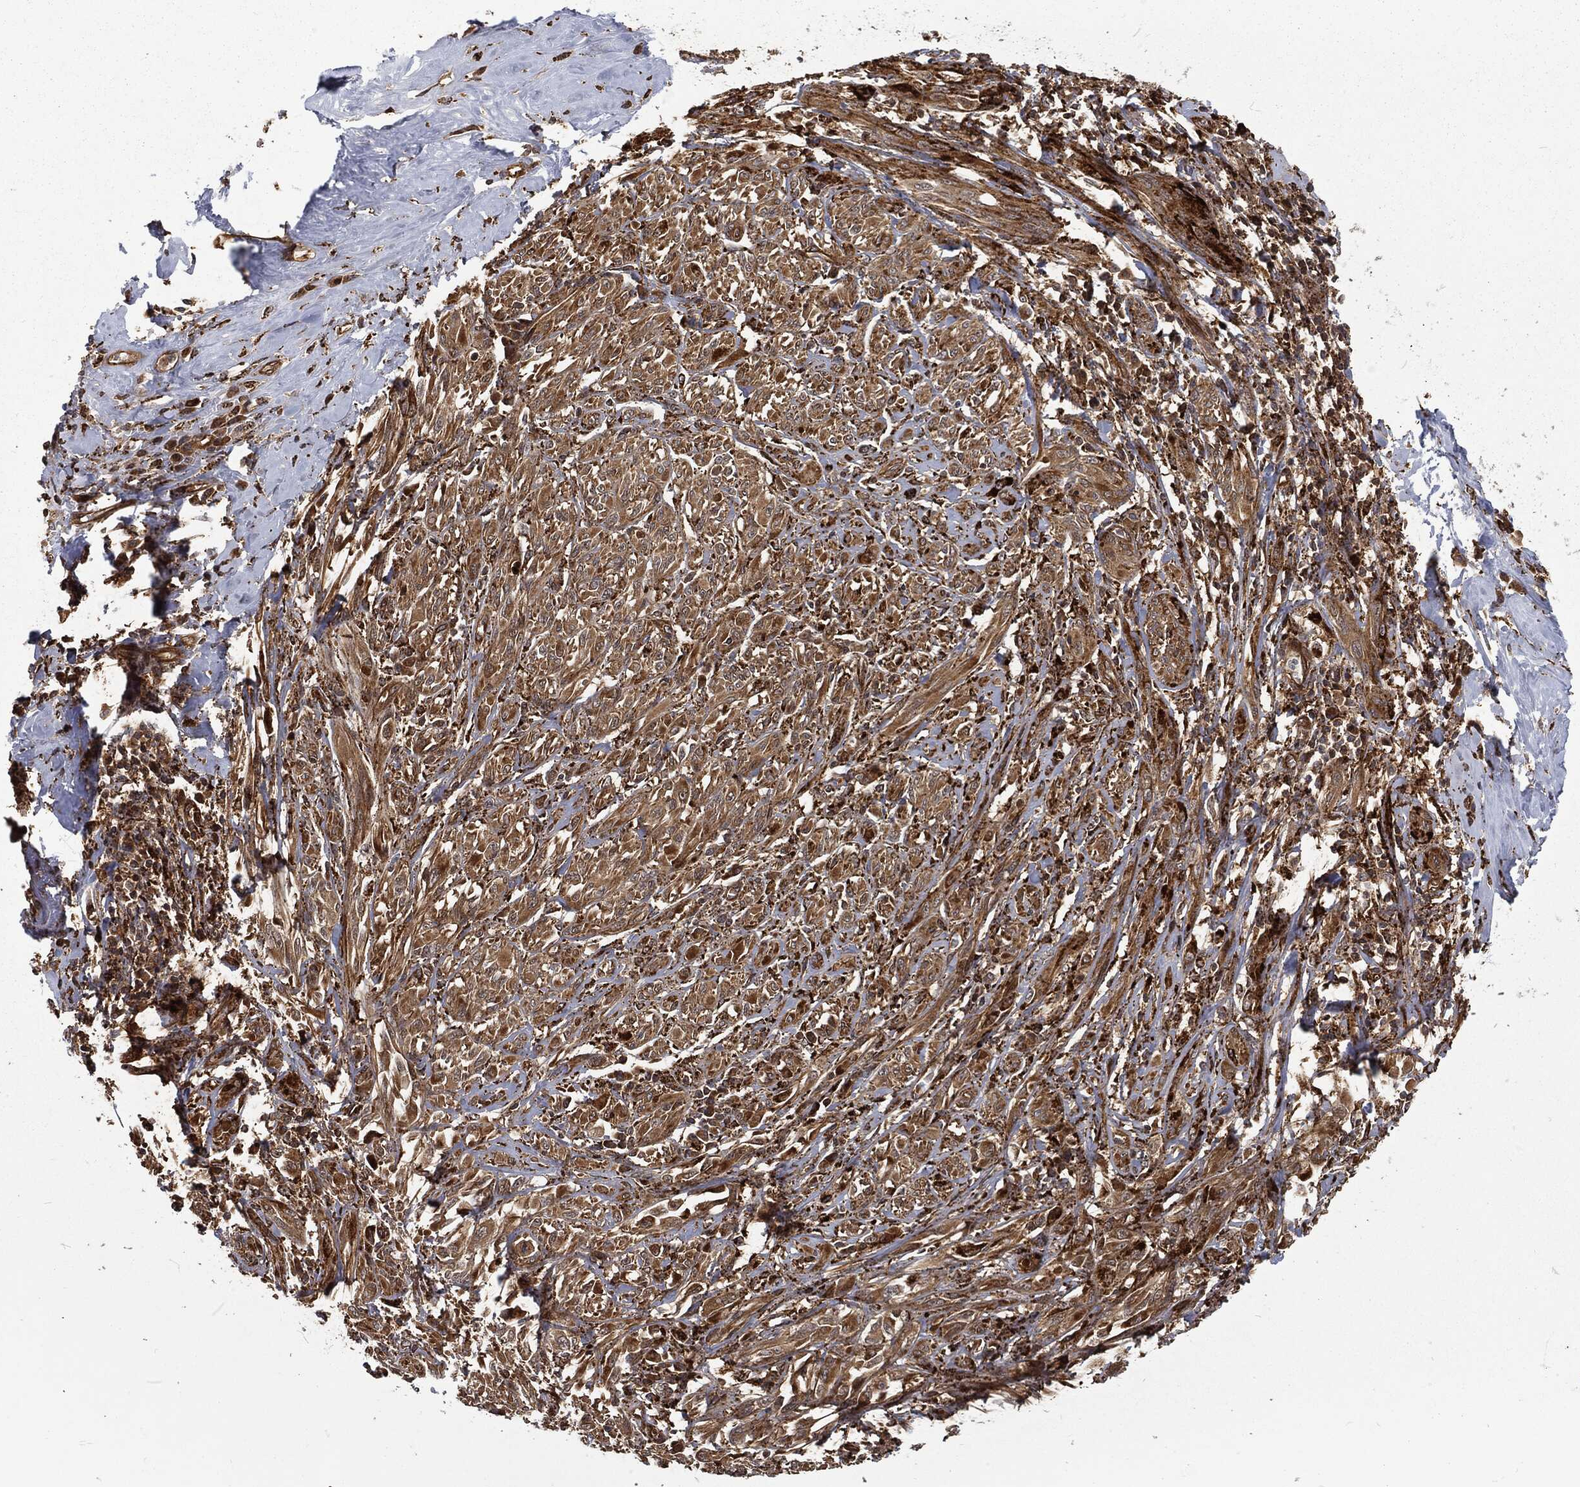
{"staining": {"intensity": "moderate", "quantity": ">75%", "location": "cytoplasmic/membranous"}, "tissue": "melanoma", "cell_type": "Tumor cells", "image_type": "cancer", "snomed": [{"axis": "morphology", "description": "Malignant melanoma, NOS"}, {"axis": "topography", "description": "Skin"}], "caption": "A medium amount of moderate cytoplasmic/membranous staining is appreciated in approximately >75% of tumor cells in malignant melanoma tissue. Nuclei are stained in blue.", "gene": "RFTN1", "patient": {"sex": "female", "age": 91}}